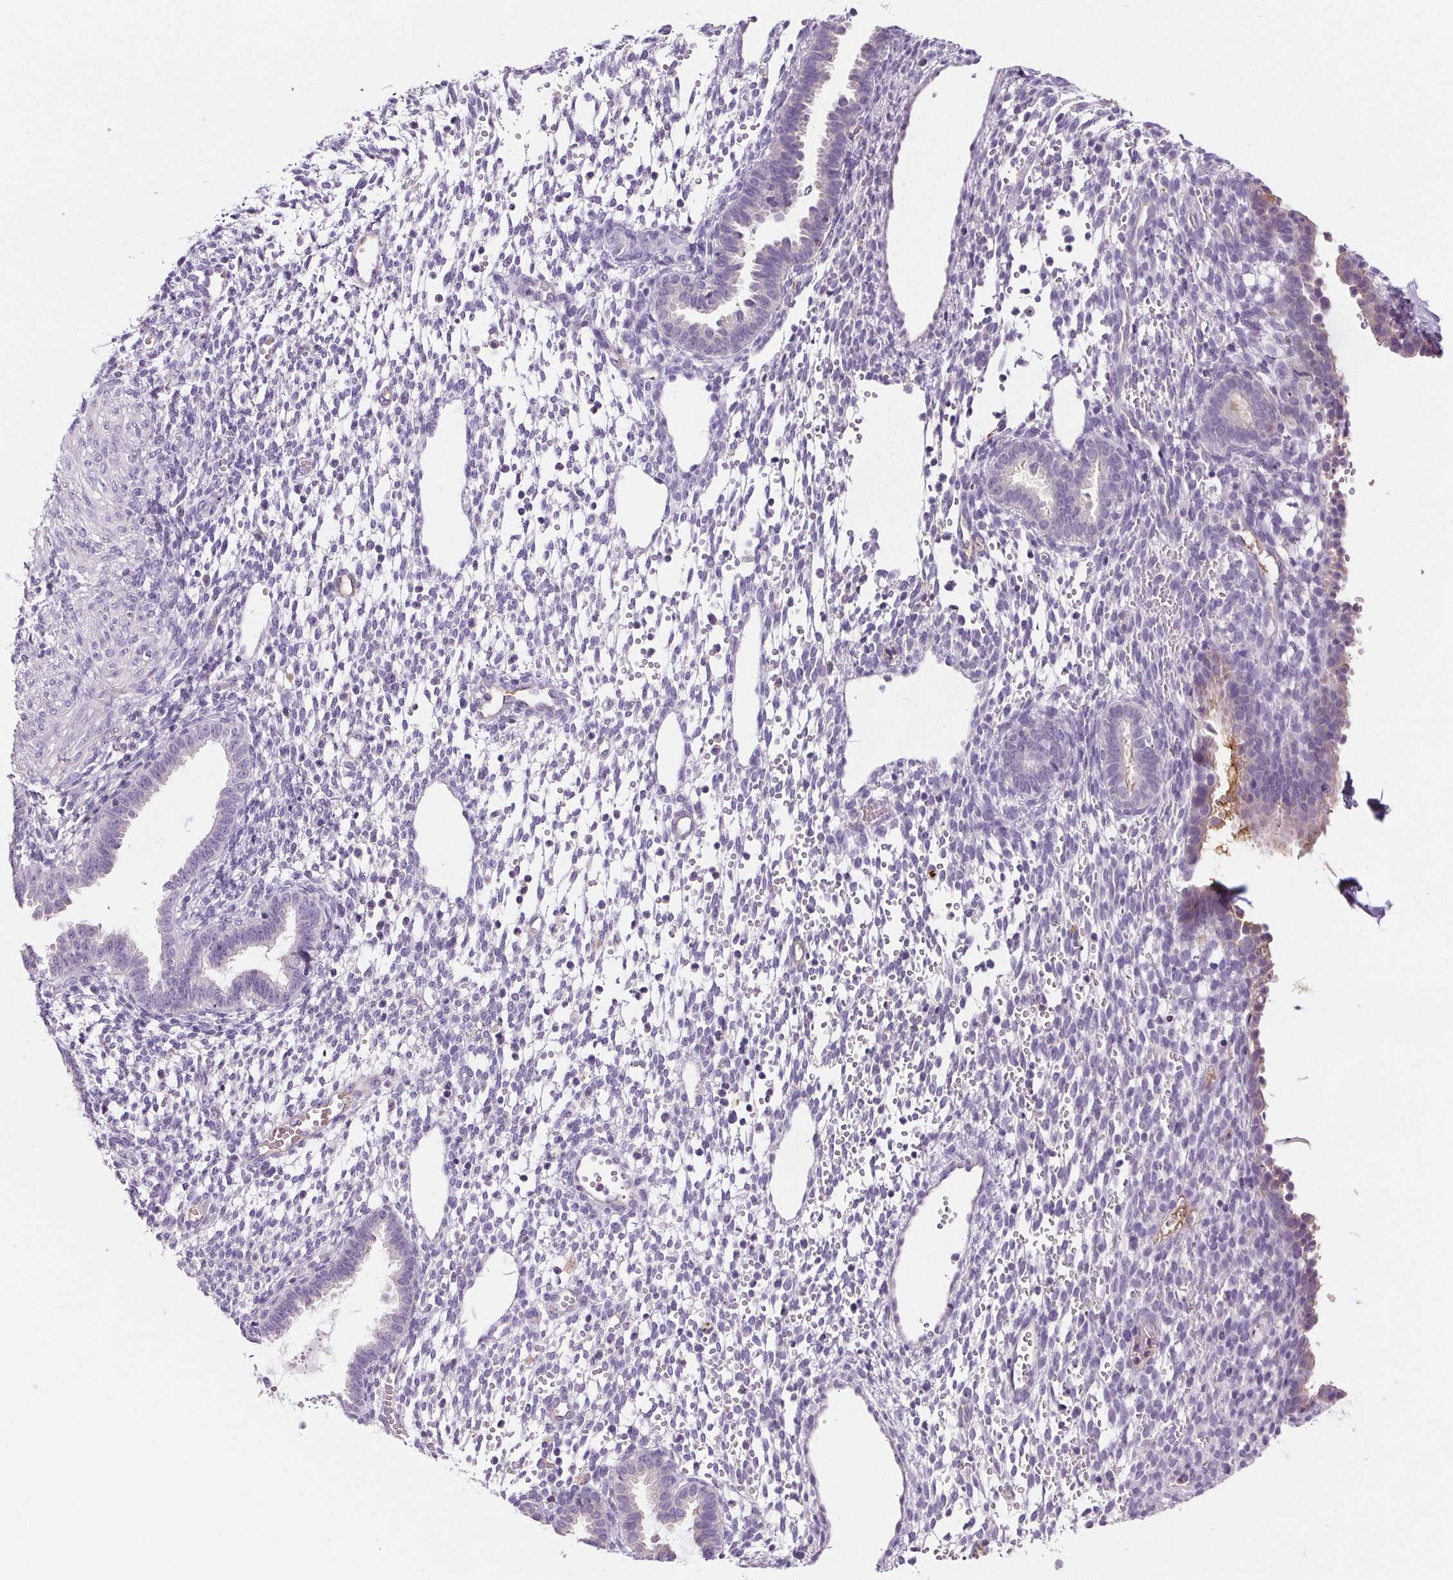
{"staining": {"intensity": "negative", "quantity": "none", "location": "none"}, "tissue": "endometrium", "cell_type": "Cells in endometrial stroma", "image_type": "normal", "snomed": [{"axis": "morphology", "description": "Normal tissue, NOS"}, {"axis": "topography", "description": "Endometrium"}], "caption": "IHC of normal endometrium demonstrates no expression in cells in endometrial stroma. (Brightfield microscopy of DAB IHC at high magnification).", "gene": "CD5L", "patient": {"sex": "female", "age": 36}}